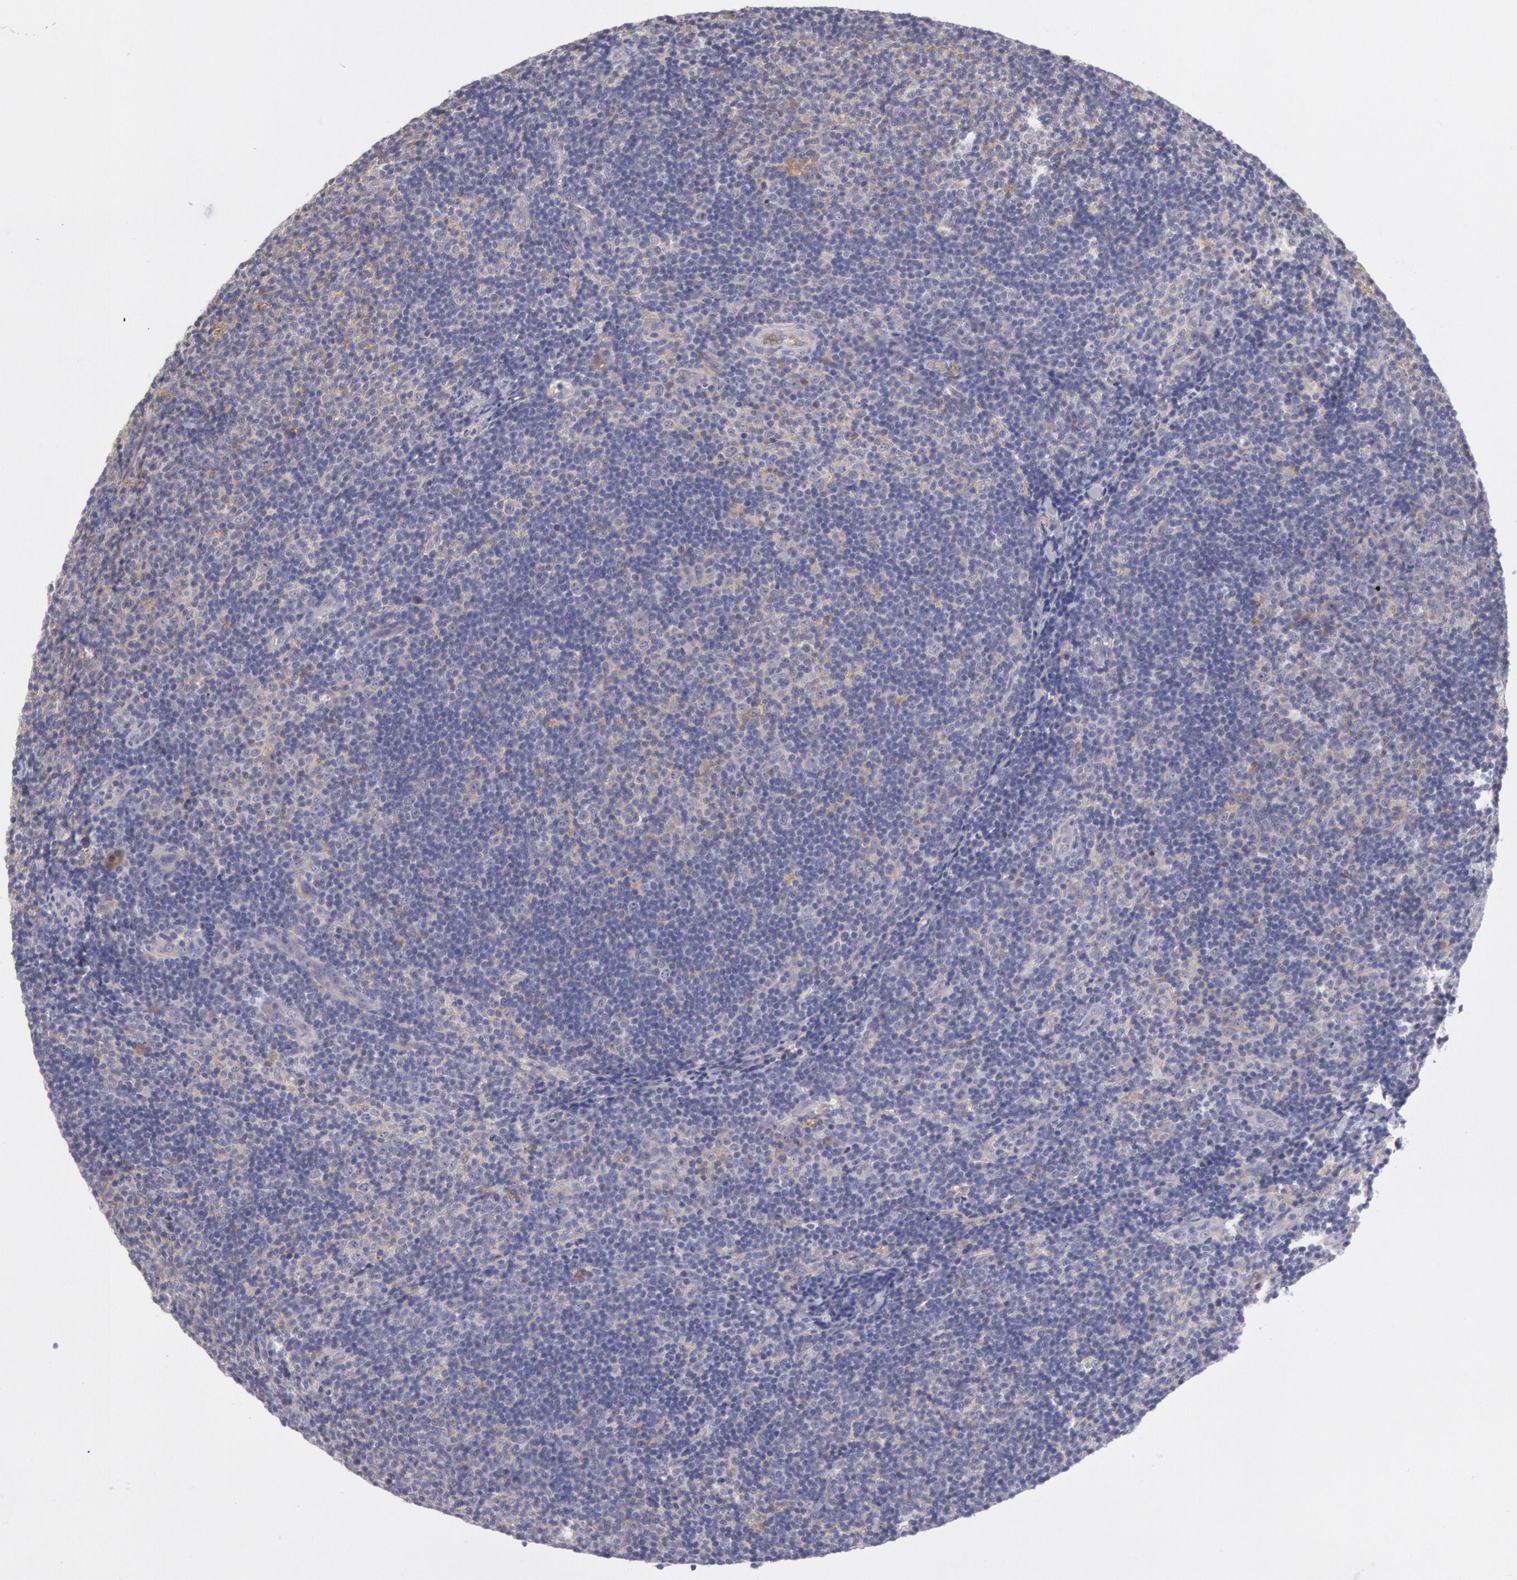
{"staining": {"intensity": "negative", "quantity": "none", "location": "none"}, "tissue": "lymphoma", "cell_type": "Tumor cells", "image_type": "cancer", "snomed": [{"axis": "morphology", "description": "Malignant lymphoma, non-Hodgkin's type, Low grade"}, {"axis": "topography", "description": "Lymph node"}], "caption": "This histopathology image is of lymphoma stained with IHC to label a protein in brown with the nuclei are counter-stained blue. There is no expression in tumor cells. Nuclei are stained in blue.", "gene": "MYO5A", "patient": {"sex": "male", "age": 49}}